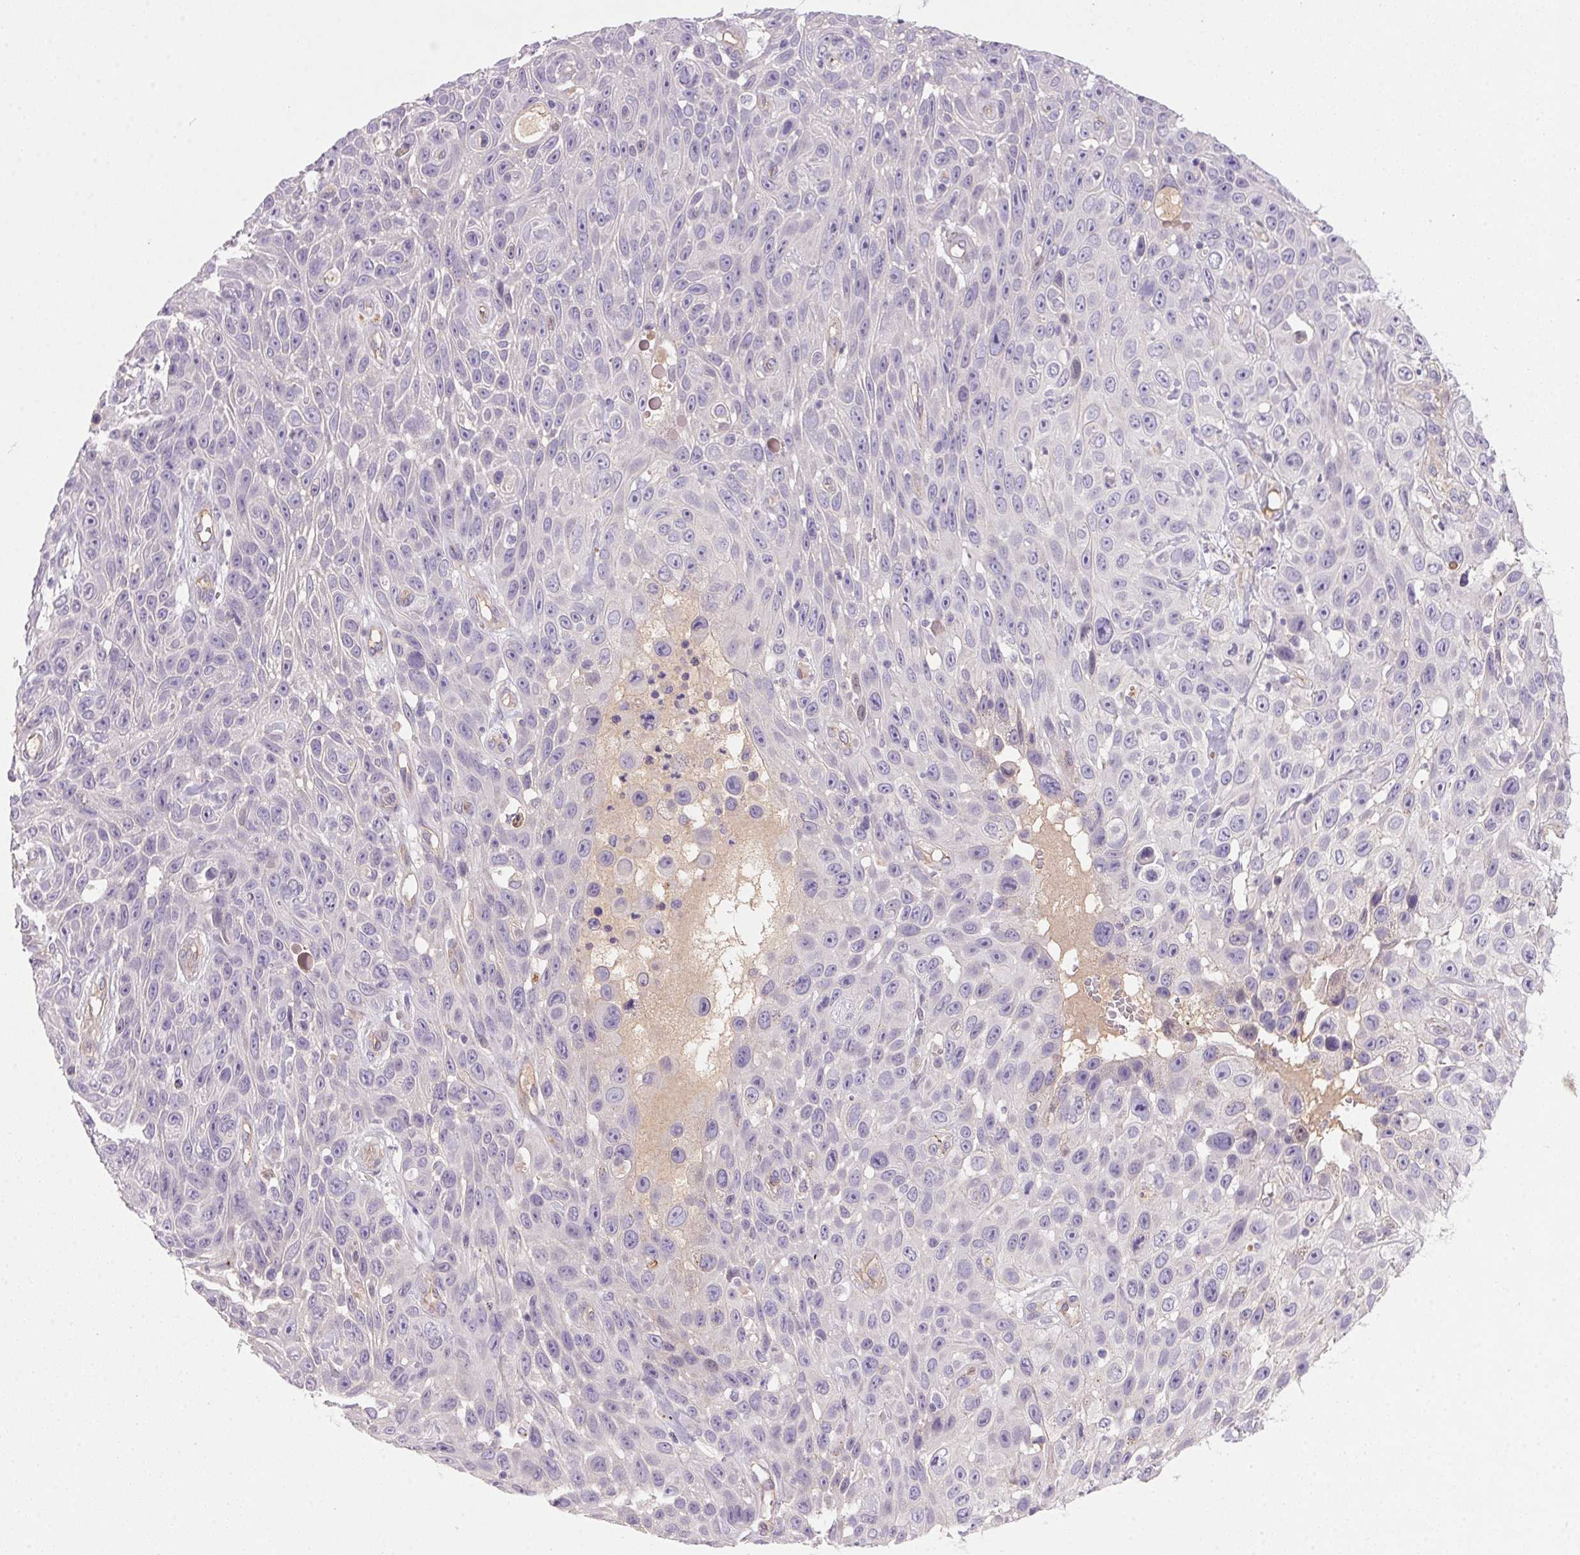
{"staining": {"intensity": "negative", "quantity": "none", "location": "none"}, "tissue": "skin cancer", "cell_type": "Tumor cells", "image_type": "cancer", "snomed": [{"axis": "morphology", "description": "Squamous cell carcinoma, NOS"}, {"axis": "topography", "description": "Skin"}], "caption": "Immunohistochemistry (IHC) micrograph of neoplastic tissue: skin squamous cell carcinoma stained with DAB exhibits no significant protein positivity in tumor cells. (DAB immunohistochemistry (IHC) visualized using brightfield microscopy, high magnification).", "gene": "APOC4", "patient": {"sex": "male", "age": 82}}